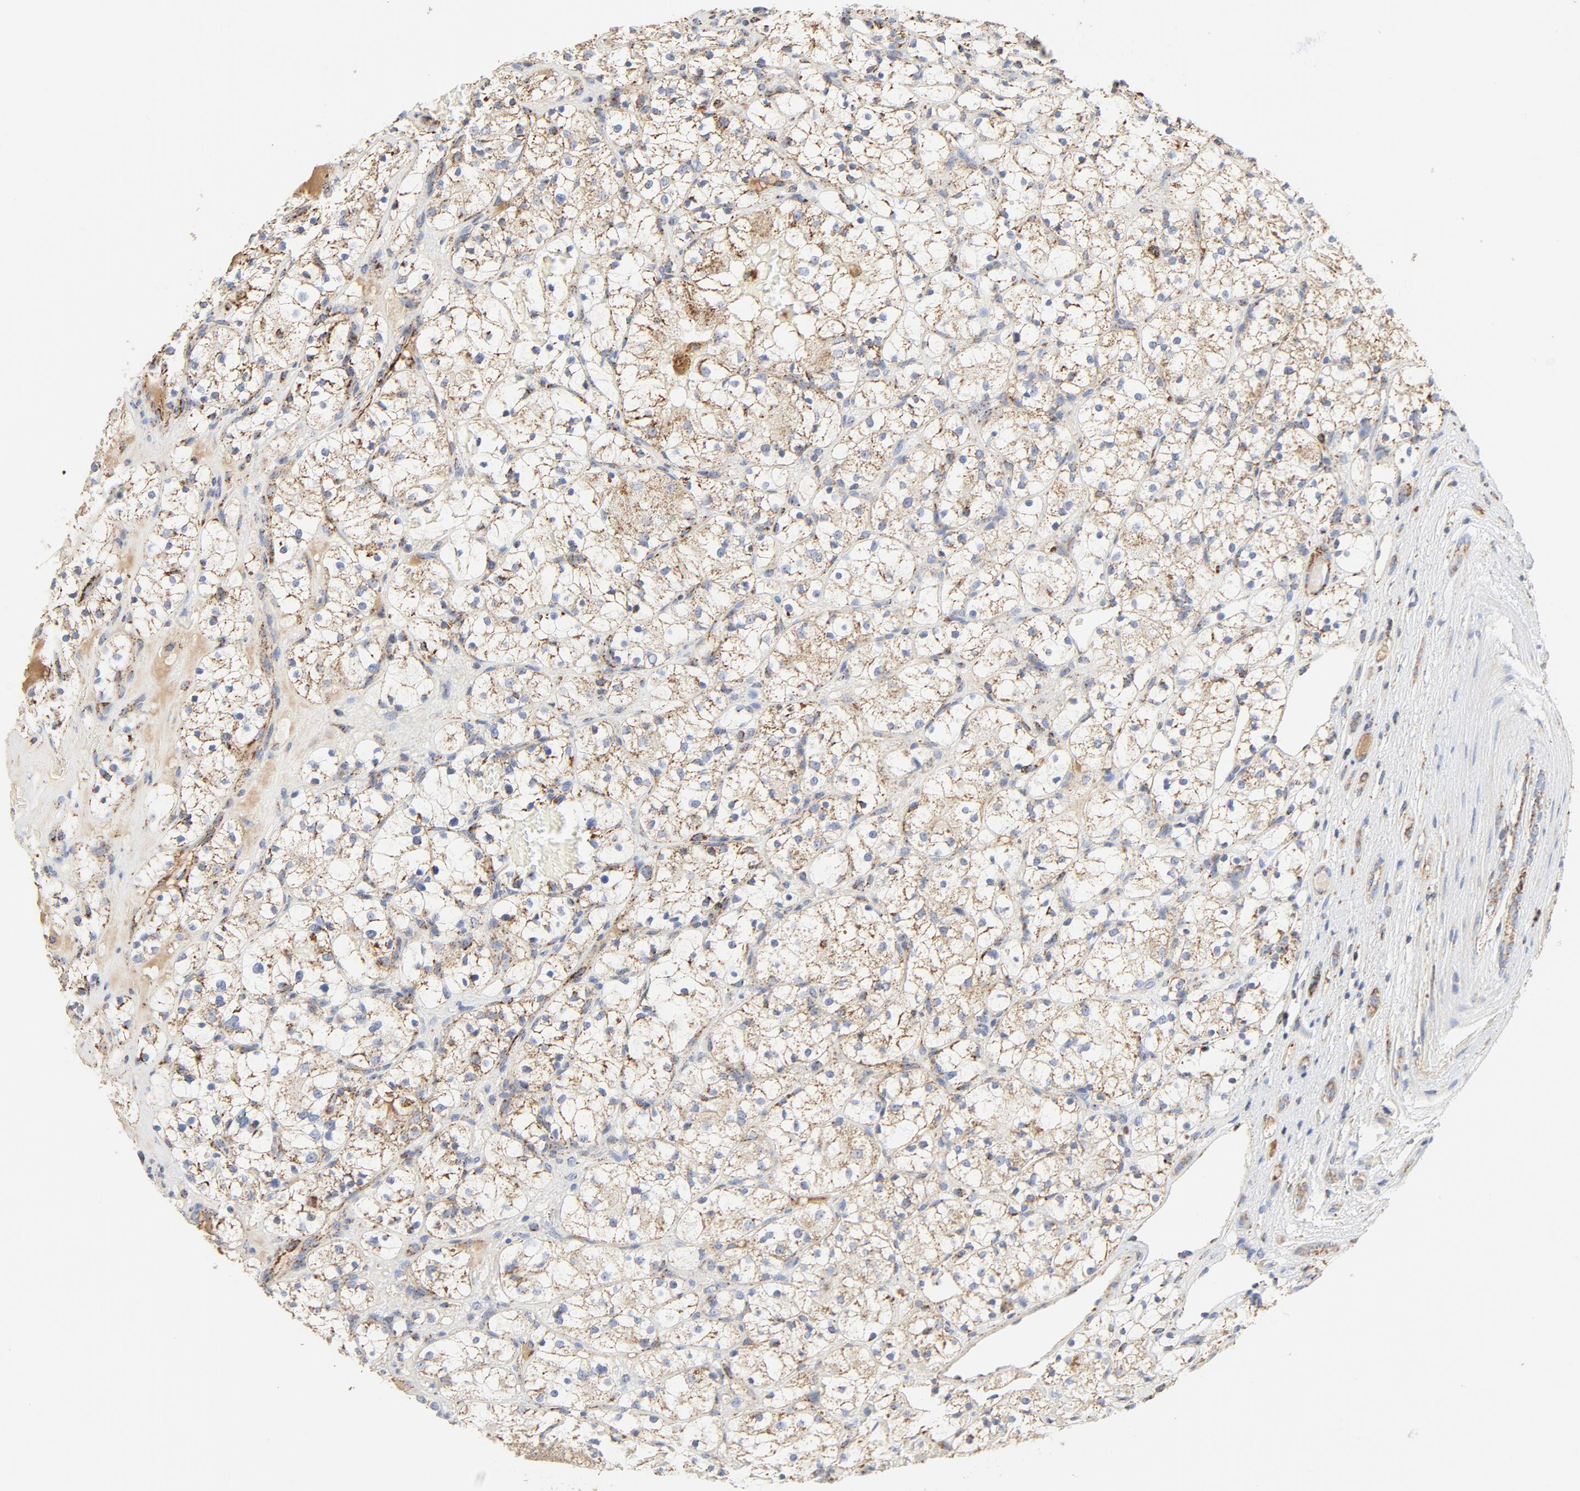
{"staining": {"intensity": "moderate", "quantity": "25%-75%", "location": "cytoplasmic/membranous"}, "tissue": "renal cancer", "cell_type": "Tumor cells", "image_type": "cancer", "snomed": [{"axis": "morphology", "description": "Adenocarcinoma, NOS"}, {"axis": "topography", "description": "Kidney"}], "caption": "Renal cancer stained with a brown dye shows moderate cytoplasmic/membranous positive expression in about 25%-75% of tumor cells.", "gene": "PCNX4", "patient": {"sex": "female", "age": 60}}